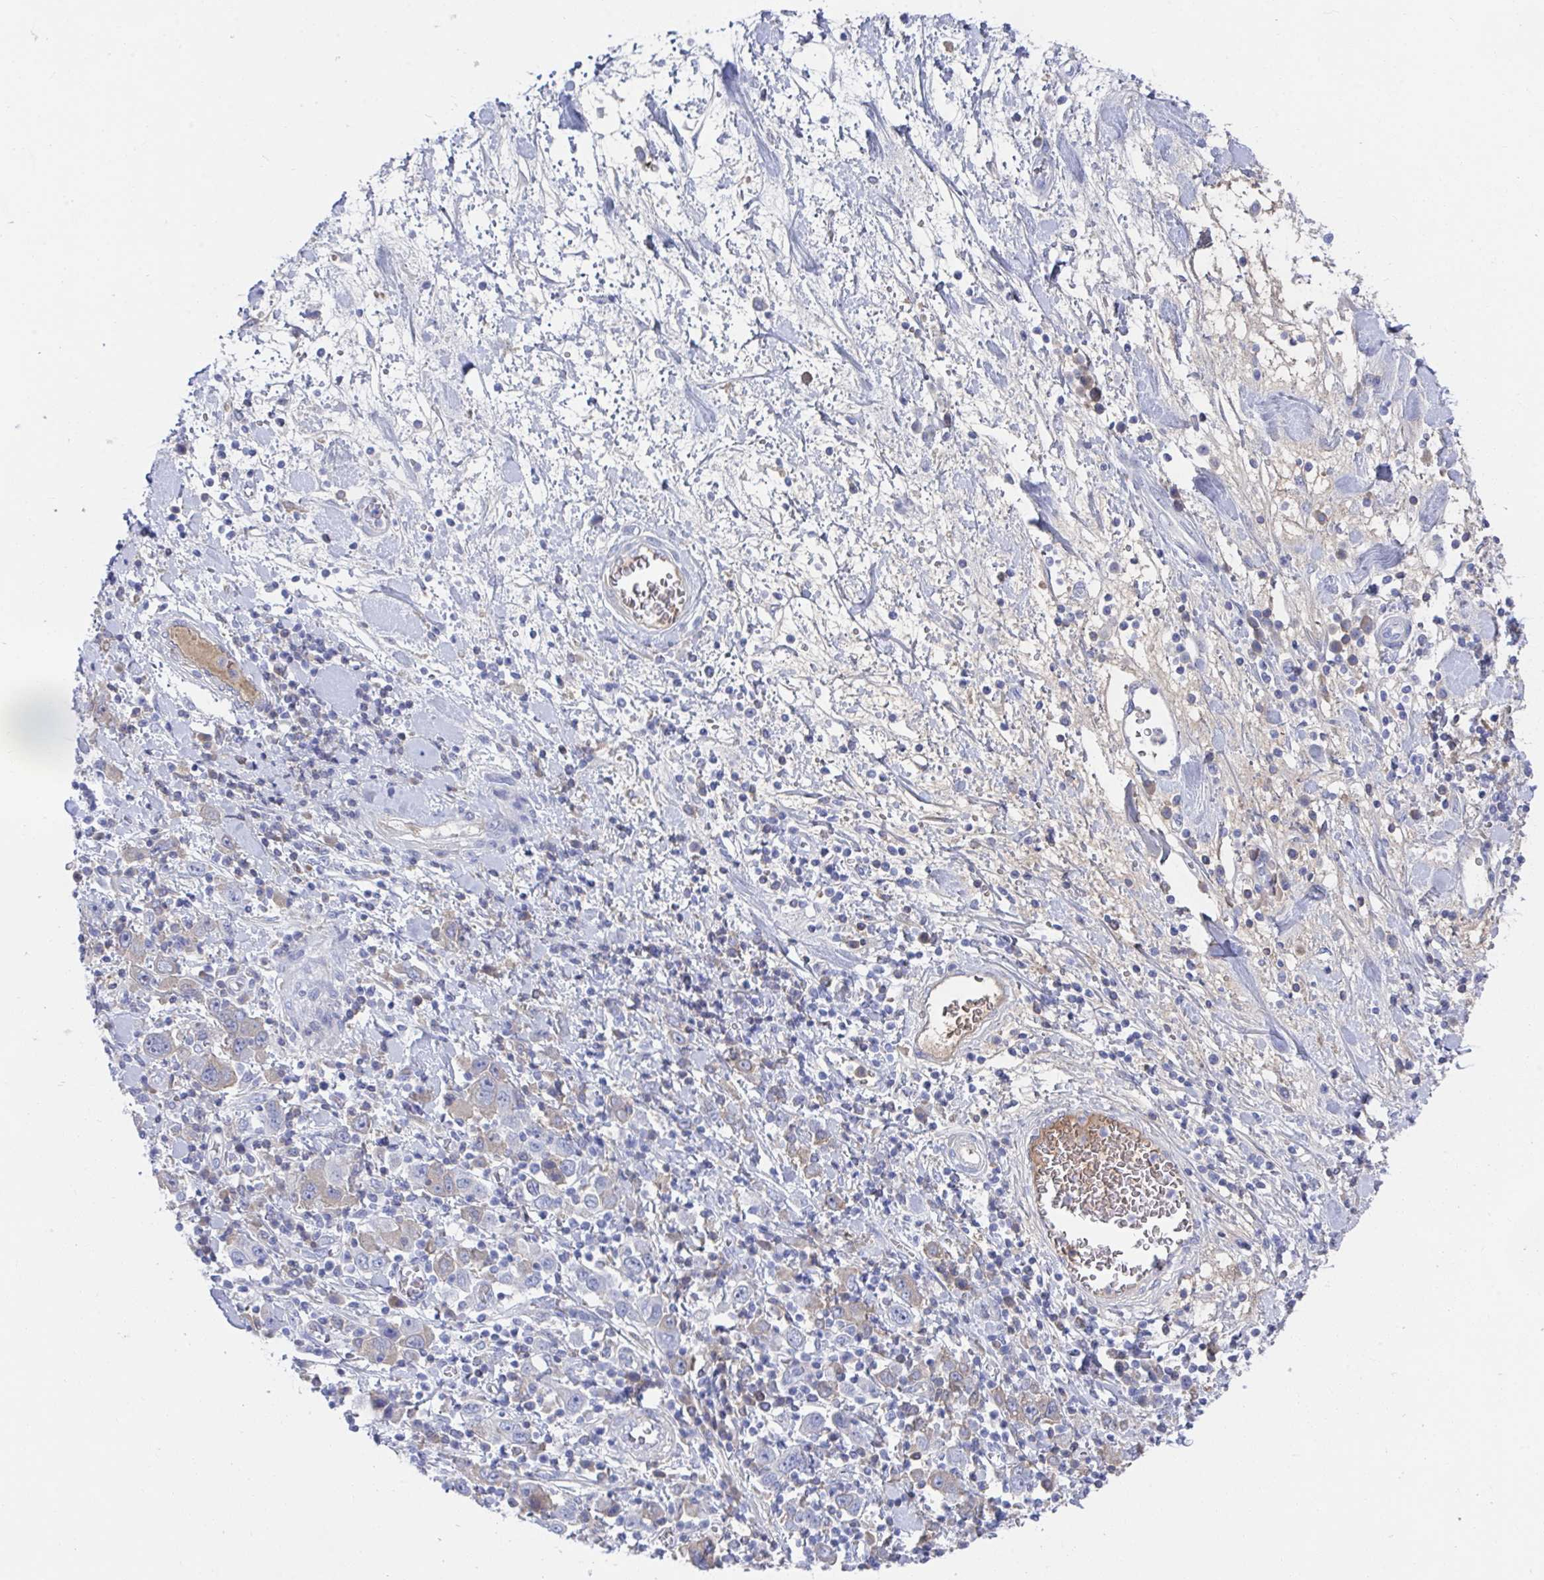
{"staining": {"intensity": "negative", "quantity": "none", "location": "none"}, "tissue": "stomach cancer", "cell_type": "Tumor cells", "image_type": "cancer", "snomed": [{"axis": "morphology", "description": "Normal tissue, NOS"}, {"axis": "morphology", "description": "Adenocarcinoma, NOS"}, {"axis": "topography", "description": "Stomach, upper"}, {"axis": "topography", "description": "Stomach"}], "caption": "The immunohistochemistry micrograph has no significant positivity in tumor cells of stomach cancer (adenocarcinoma) tissue. Brightfield microscopy of IHC stained with DAB (brown) and hematoxylin (blue), captured at high magnification.", "gene": "TNFAIP6", "patient": {"sex": "male", "age": 59}}